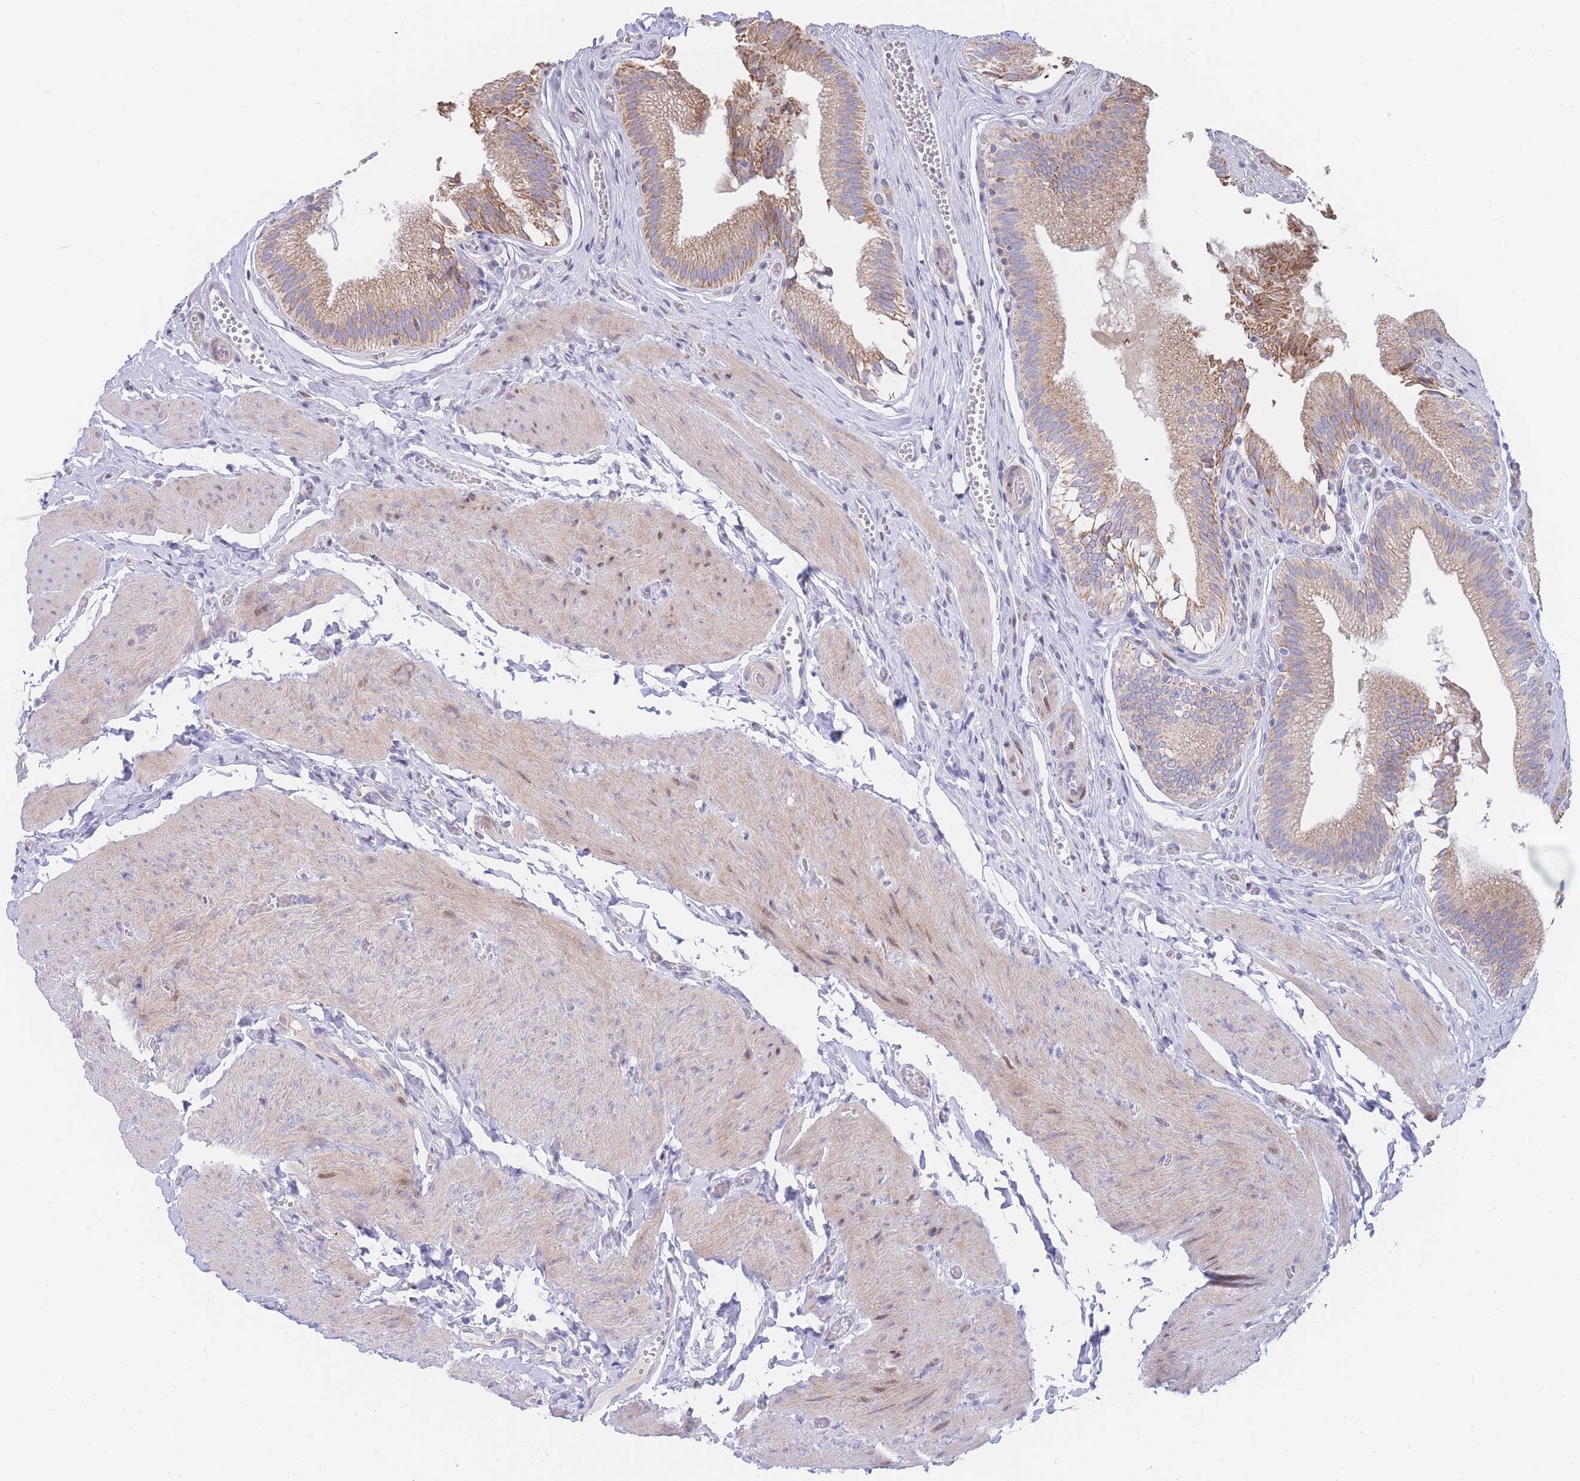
{"staining": {"intensity": "moderate", "quantity": "25%-75%", "location": "cytoplasmic/membranous"}, "tissue": "gallbladder", "cell_type": "Glandular cells", "image_type": "normal", "snomed": [{"axis": "morphology", "description": "Normal tissue, NOS"}, {"axis": "topography", "description": "Gallbladder"}, {"axis": "topography", "description": "Peripheral nerve tissue"}], "caption": "Approximately 25%-75% of glandular cells in unremarkable human gallbladder reveal moderate cytoplasmic/membranous protein expression as visualized by brown immunohistochemical staining.", "gene": "GPAM", "patient": {"sex": "male", "age": 17}}